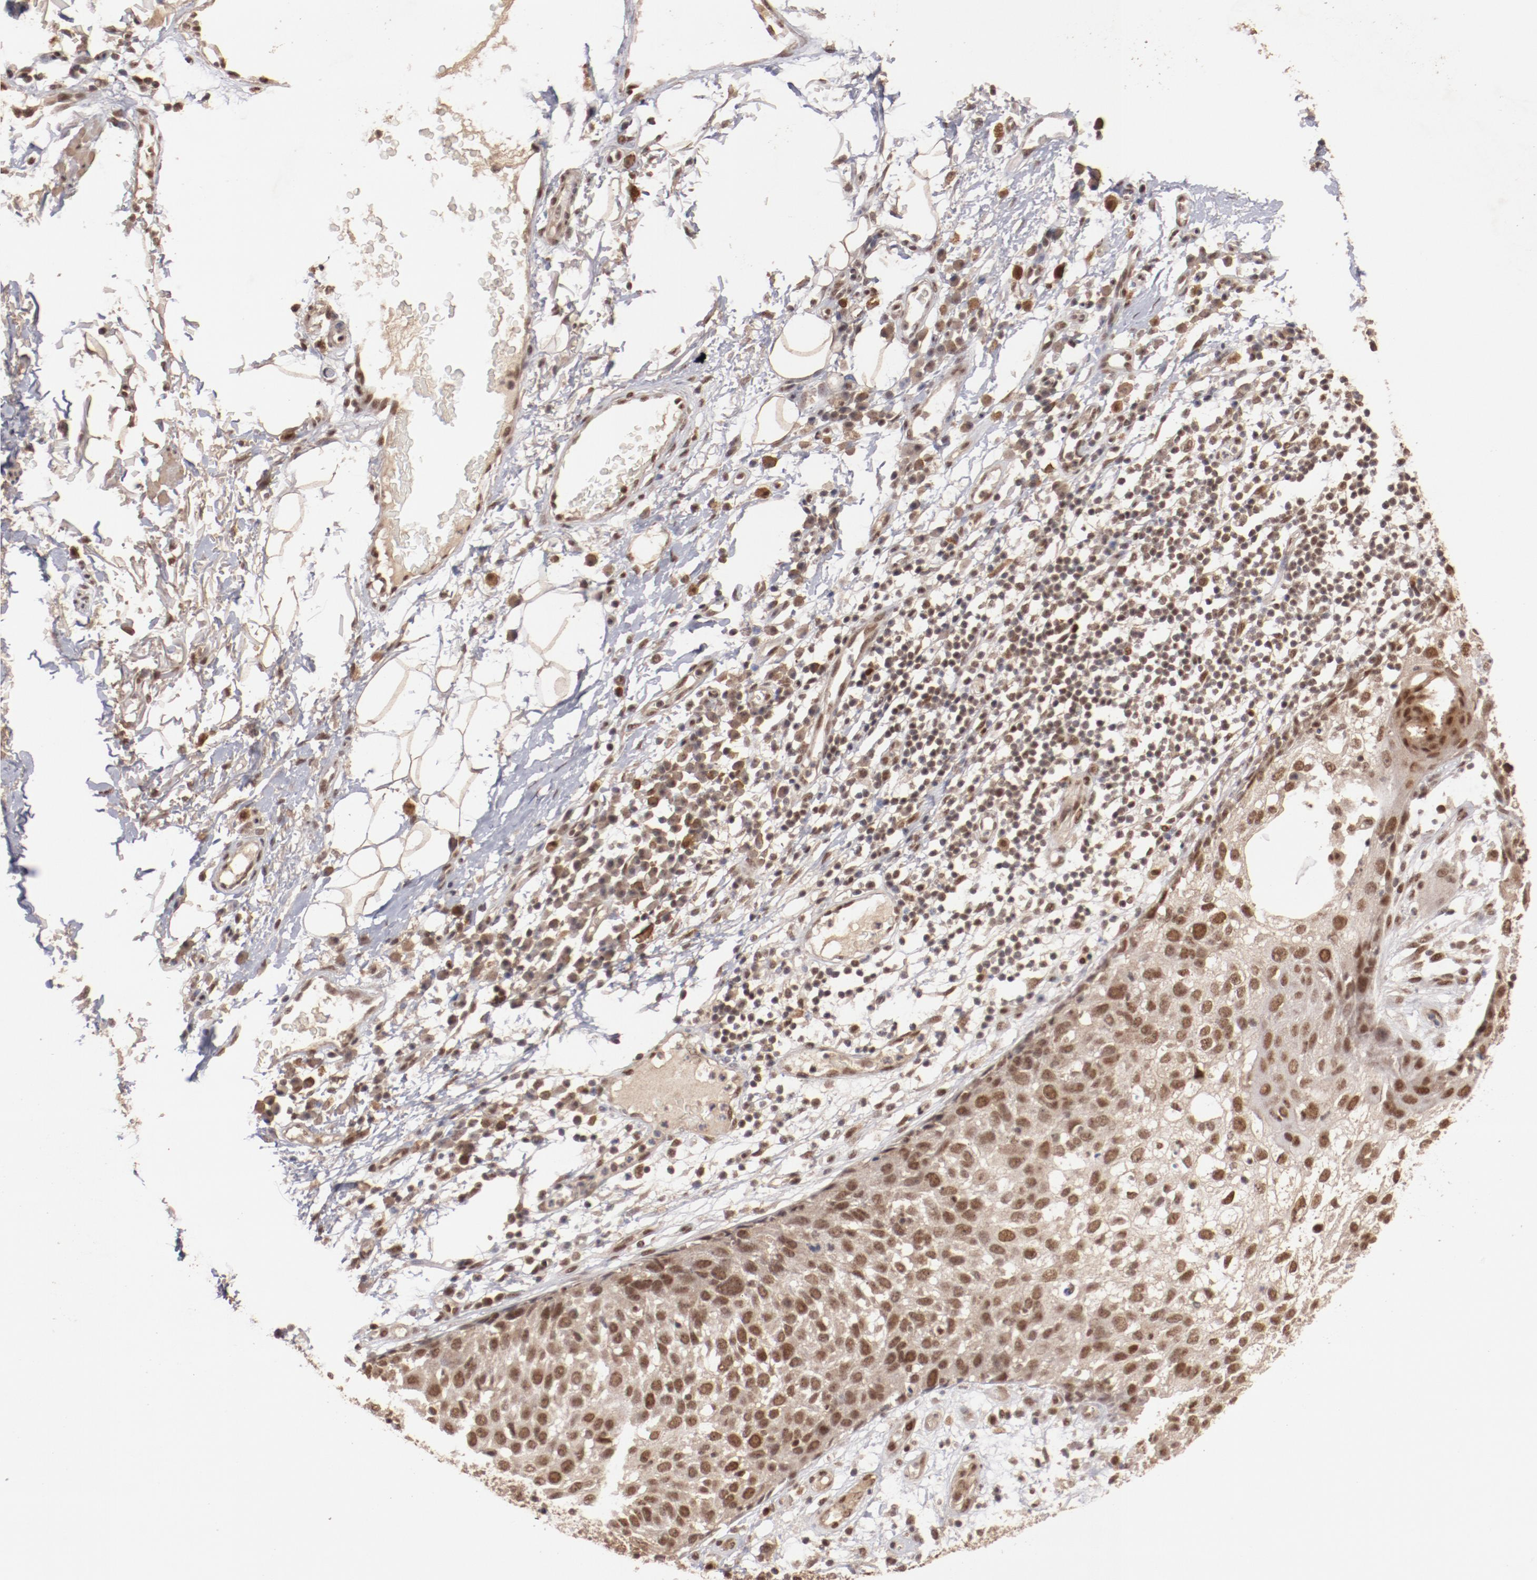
{"staining": {"intensity": "moderate", "quantity": ">75%", "location": "cytoplasmic/membranous,nuclear"}, "tissue": "skin cancer", "cell_type": "Tumor cells", "image_type": "cancer", "snomed": [{"axis": "morphology", "description": "Squamous cell carcinoma, NOS"}, {"axis": "topography", "description": "Skin"}], "caption": "Skin squamous cell carcinoma stained with a brown dye displays moderate cytoplasmic/membranous and nuclear positive expression in about >75% of tumor cells.", "gene": "CLOCK", "patient": {"sex": "male", "age": 87}}